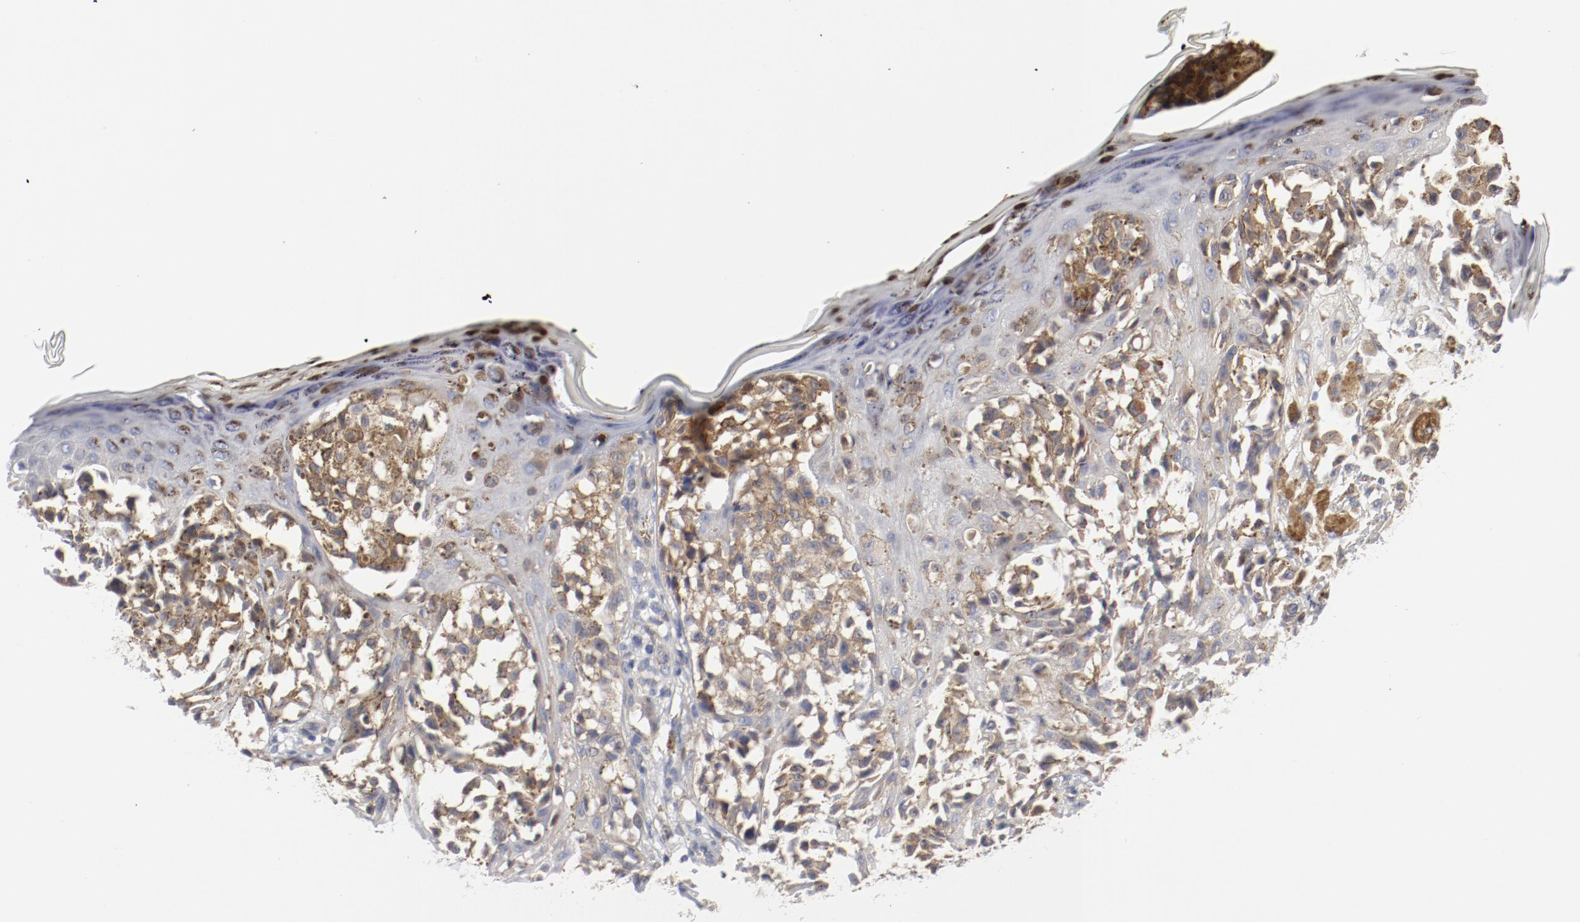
{"staining": {"intensity": "moderate", "quantity": ">75%", "location": "cytoplasmic/membranous"}, "tissue": "melanoma", "cell_type": "Tumor cells", "image_type": "cancer", "snomed": [{"axis": "morphology", "description": "Malignant melanoma, NOS"}, {"axis": "topography", "description": "Skin"}], "caption": "Tumor cells show medium levels of moderate cytoplasmic/membranous expression in about >75% of cells in human melanoma.", "gene": "BAD", "patient": {"sex": "female", "age": 38}}